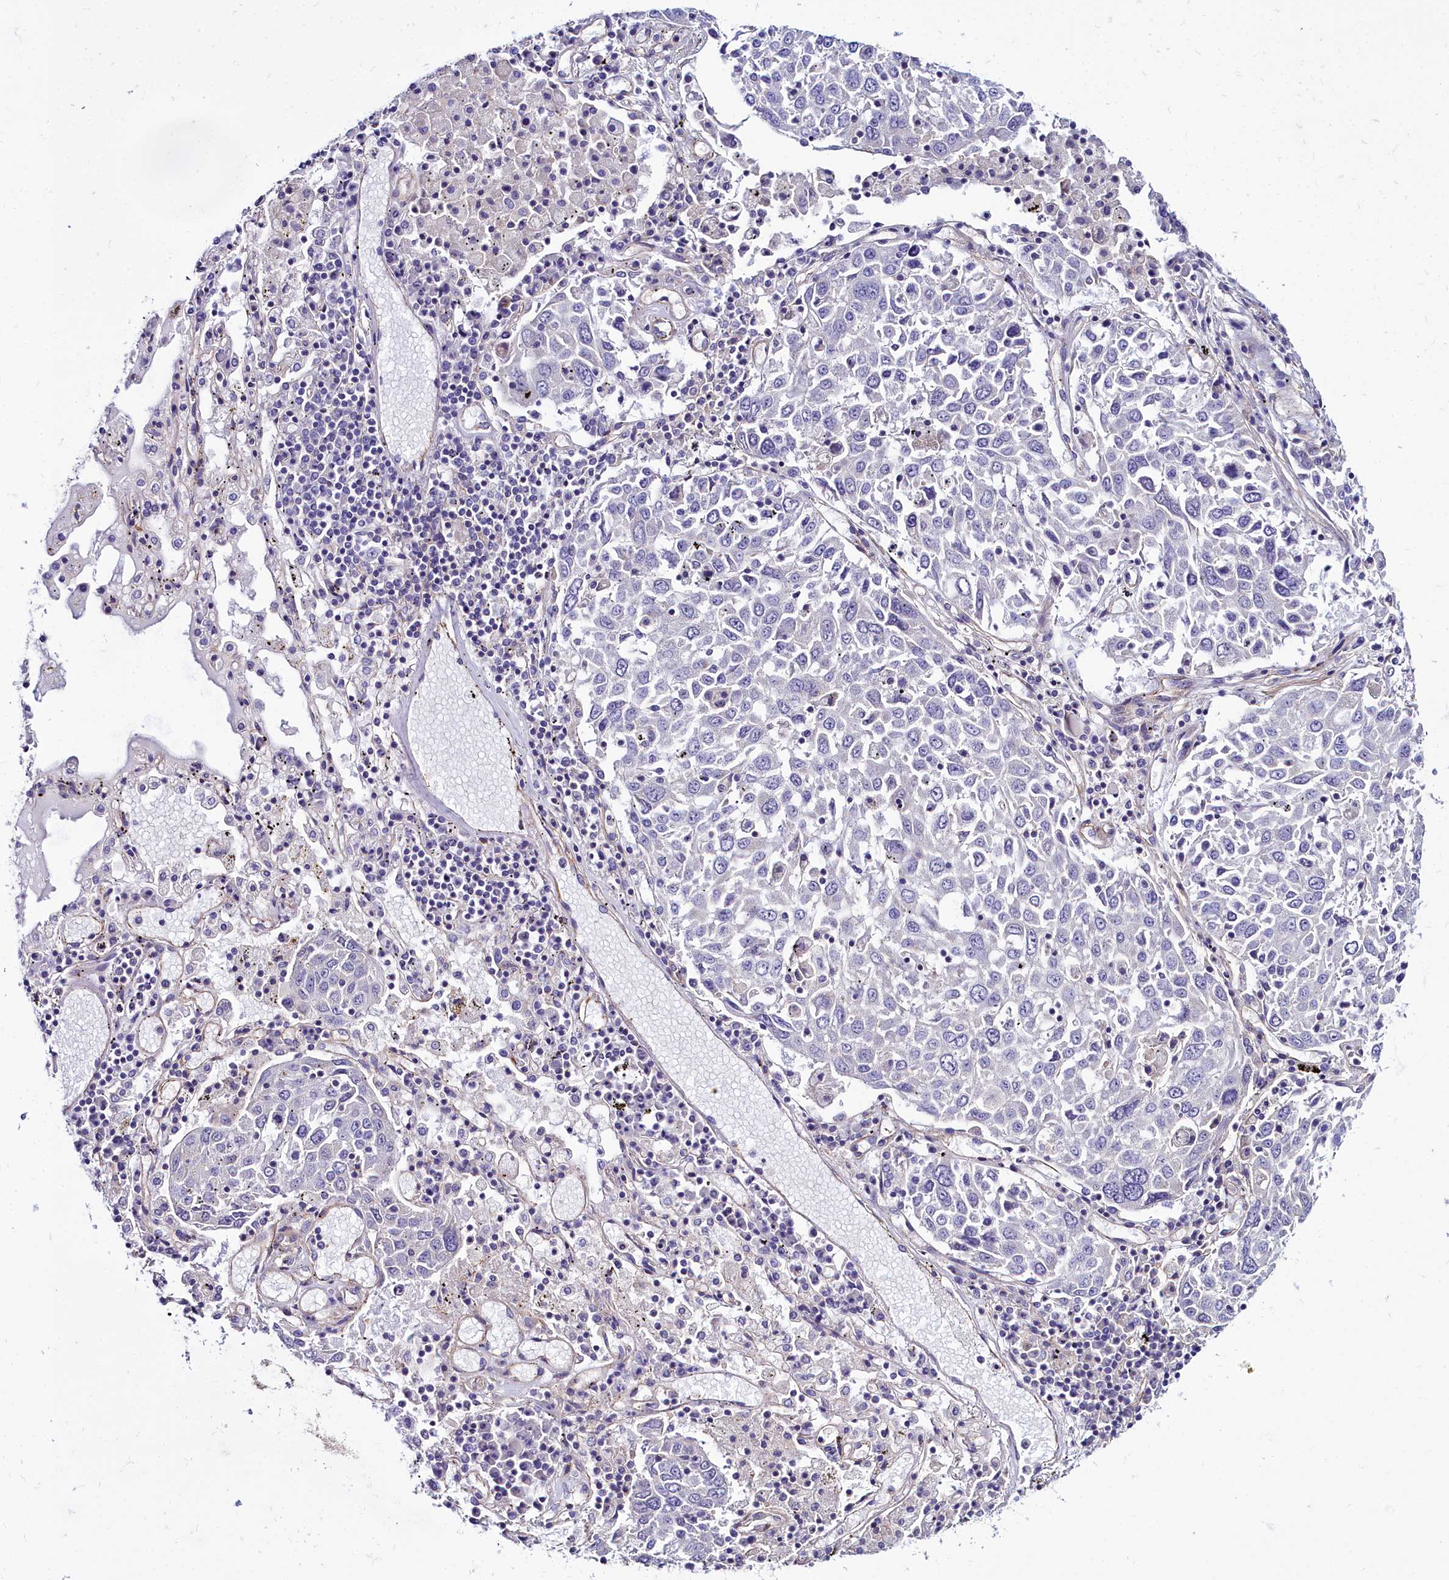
{"staining": {"intensity": "negative", "quantity": "none", "location": "none"}, "tissue": "lung cancer", "cell_type": "Tumor cells", "image_type": "cancer", "snomed": [{"axis": "morphology", "description": "Squamous cell carcinoma, NOS"}, {"axis": "topography", "description": "Lung"}], "caption": "Tumor cells are negative for brown protein staining in lung squamous cell carcinoma.", "gene": "FADS3", "patient": {"sex": "male", "age": 65}}